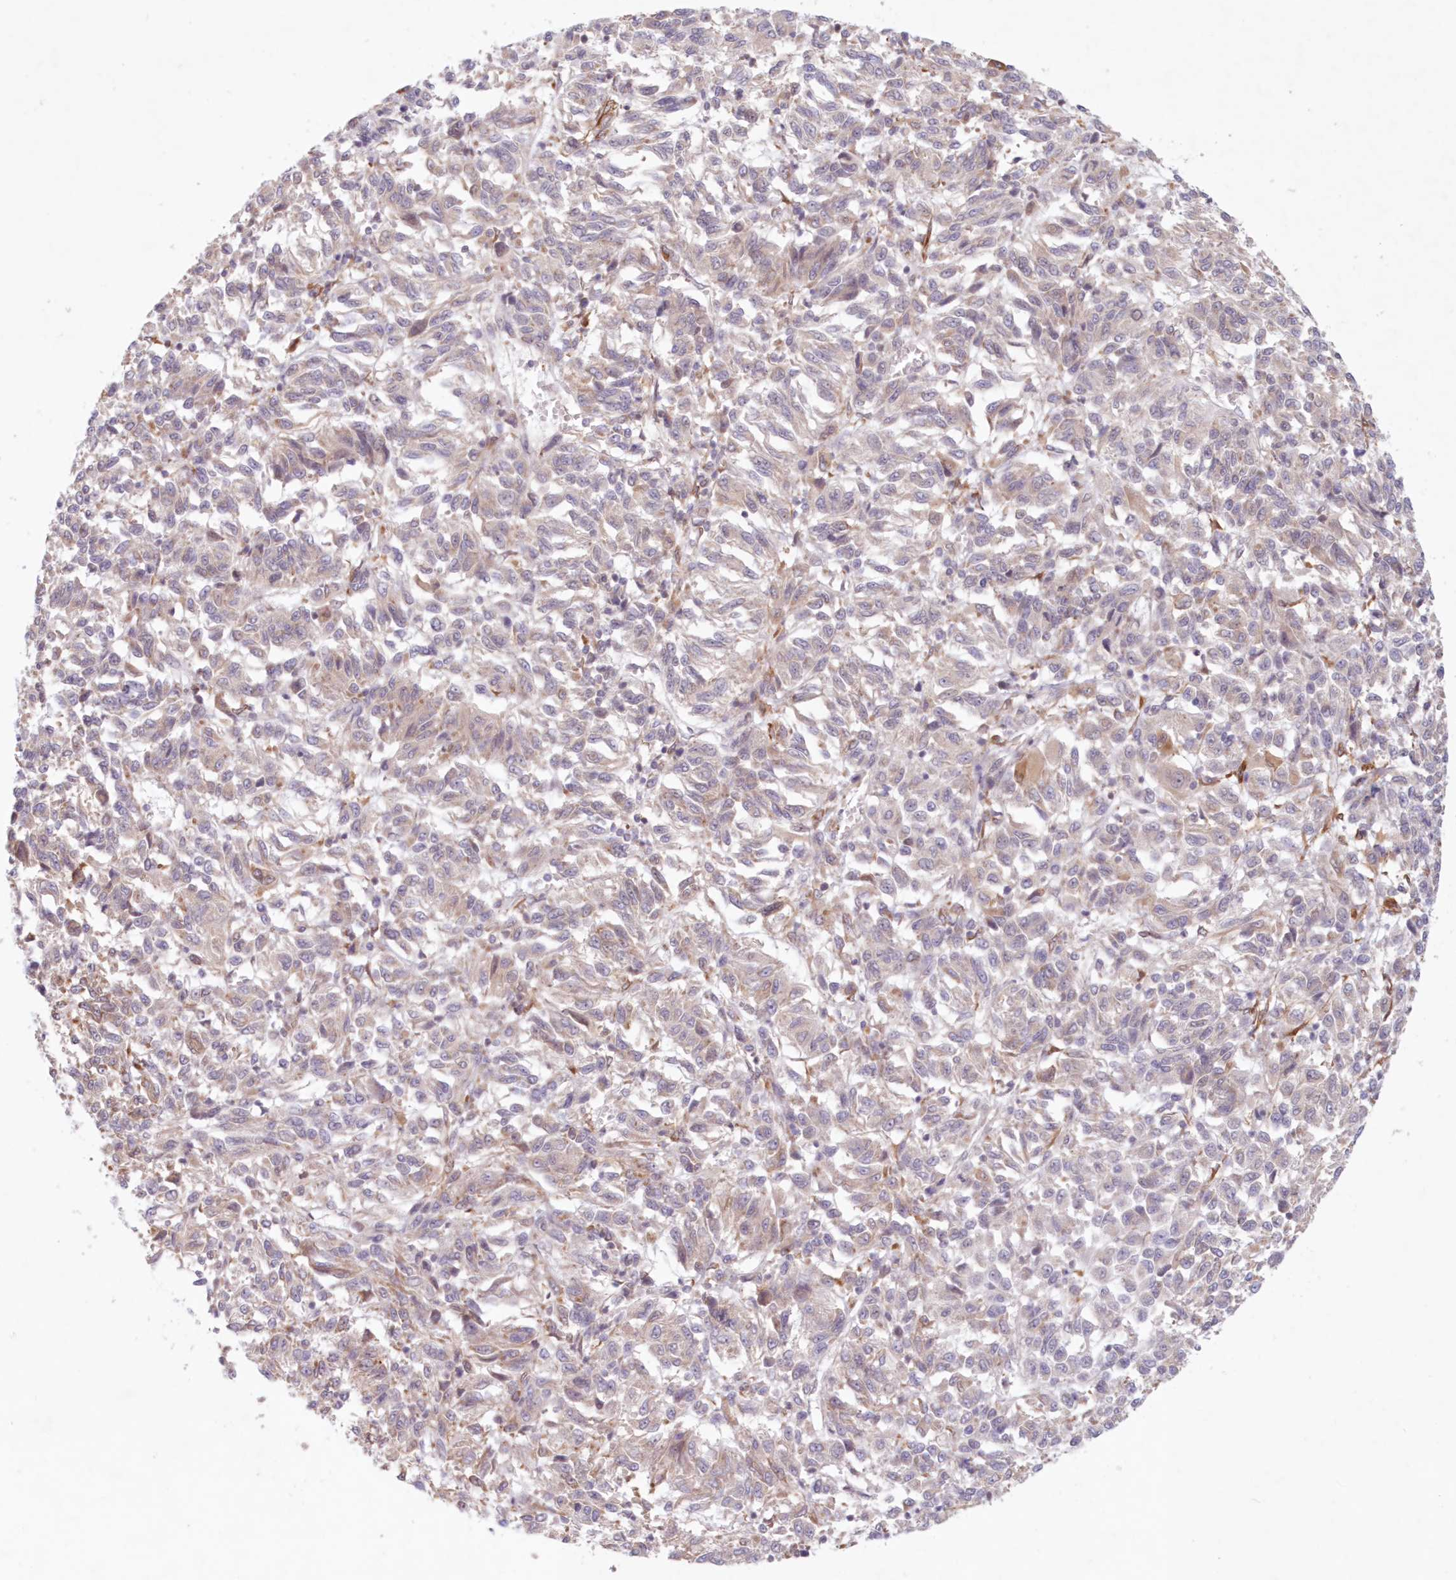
{"staining": {"intensity": "weak", "quantity": "<25%", "location": "cytoplasmic/membranous"}, "tissue": "melanoma", "cell_type": "Tumor cells", "image_type": "cancer", "snomed": [{"axis": "morphology", "description": "Malignant melanoma, Metastatic site"}, {"axis": "topography", "description": "Lung"}], "caption": "High magnification brightfield microscopy of malignant melanoma (metastatic site) stained with DAB (3,3'-diaminobenzidine) (brown) and counterstained with hematoxylin (blue): tumor cells show no significant positivity.", "gene": "PCYOX1L", "patient": {"sex": "male", "age": 64}}